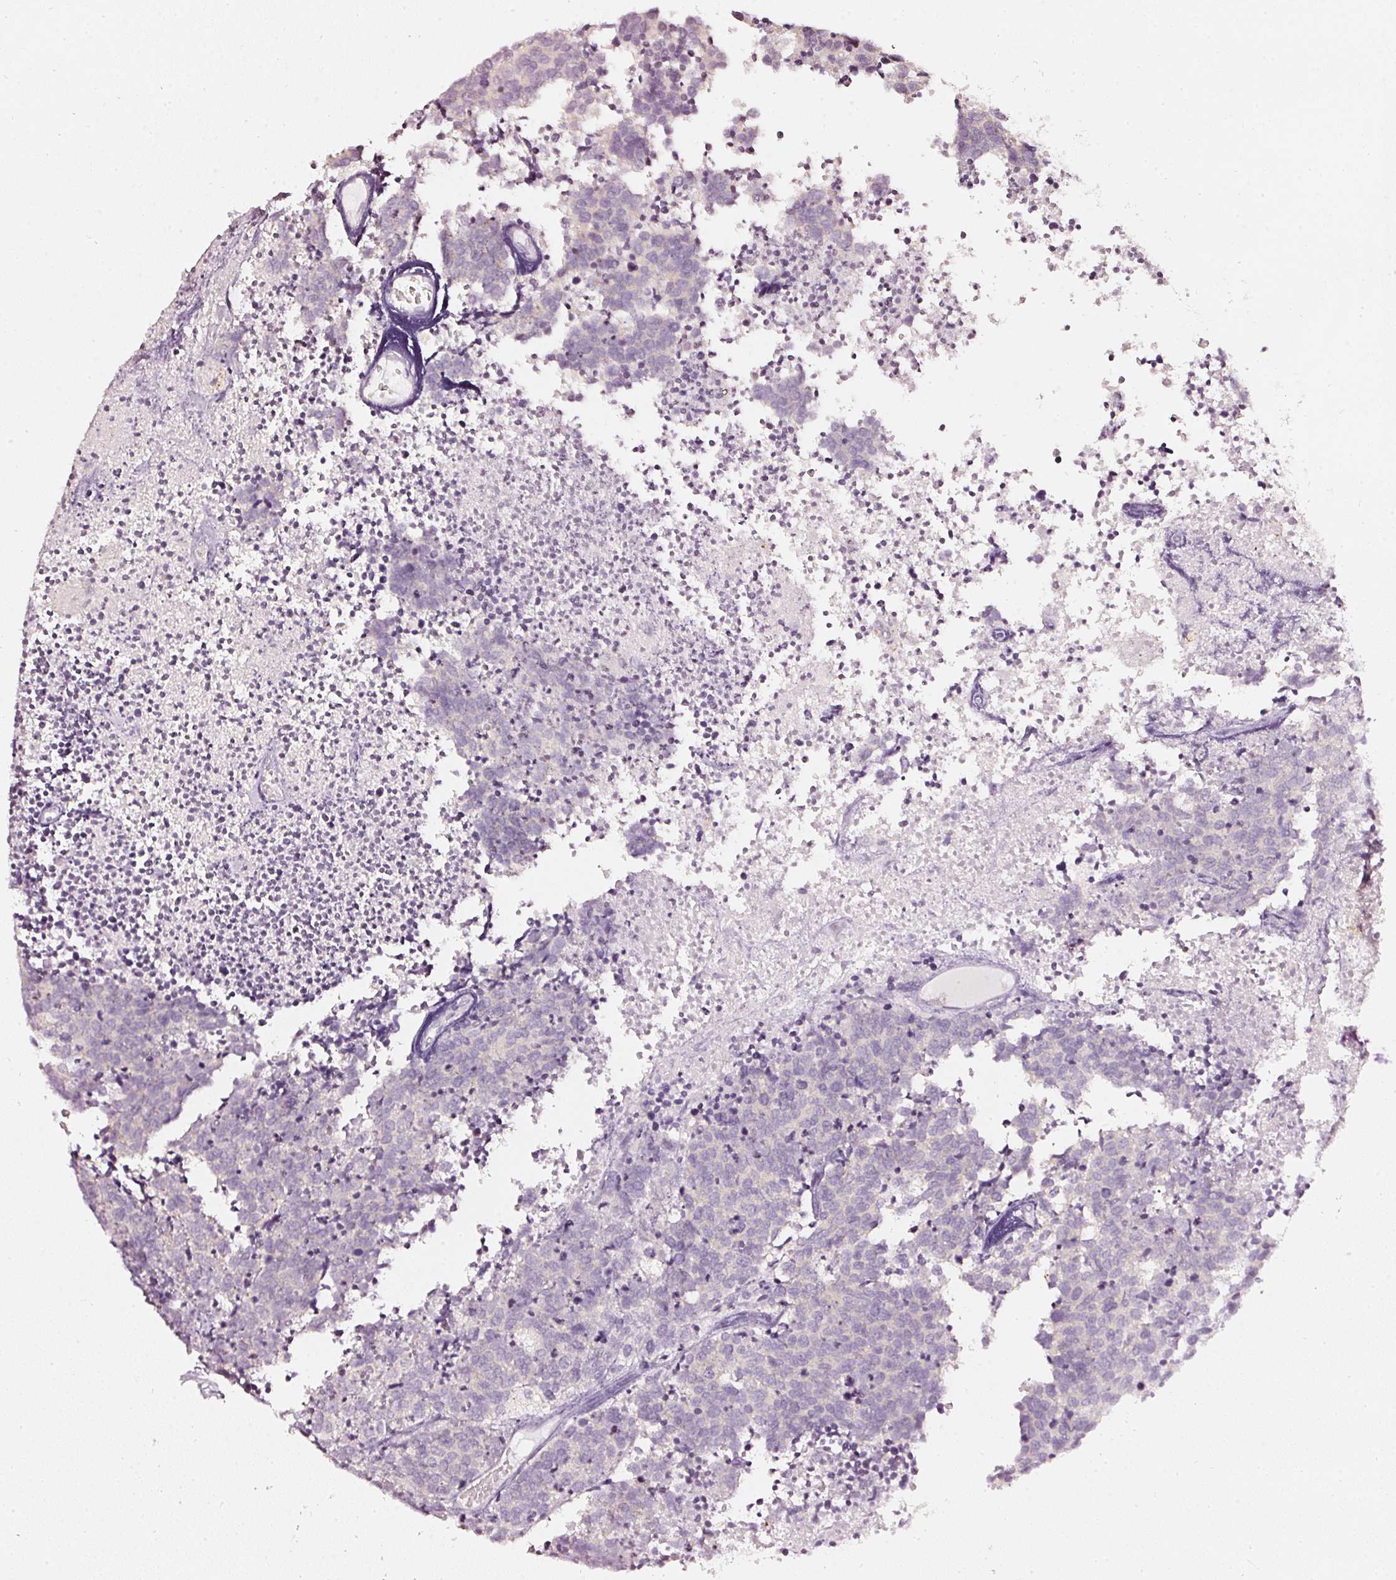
{"staining": {"intensity": "negative", "quantity": "none", "location": "none"}, "tissue": "carcinoid", "cell_type": "Tumor cells", "image_type": "cancer", "snomed": [{"axis": "morphology", "description": "Carcinoid, malignant, NOS"}, {"axis": "topography", "description": "Skin"}], "caption": "Carcinoid stained for a protein using immunohistochemistry (IHC) reveals no expression tumor cells.", "gene": "CNP", "patient": {"sex": "female", "age": 79}}